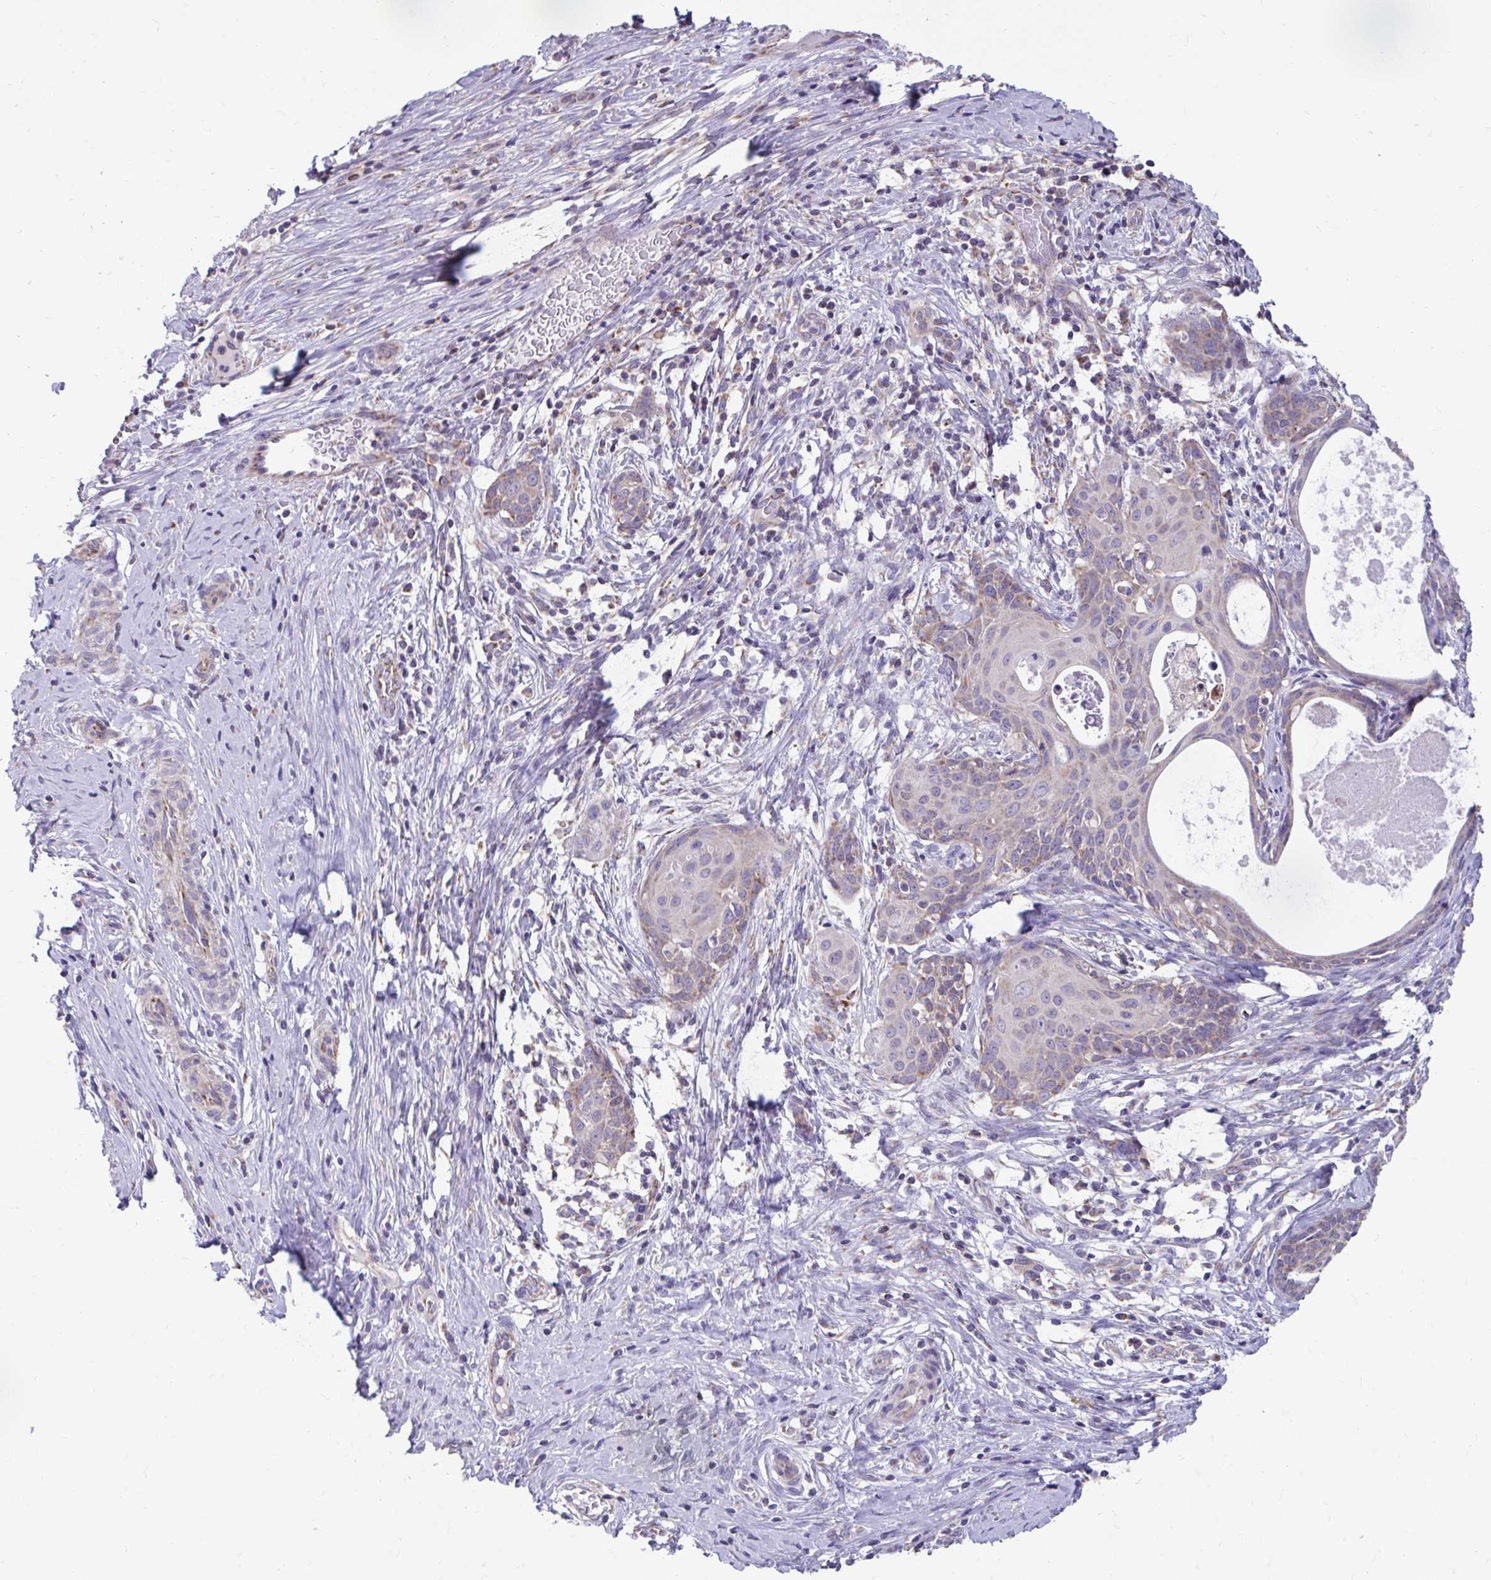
{"staining": {"intensity": "weak", "quantity": "<25%", "location": "cytoplasmic/membranous"}, "tissue": "cervical cancer", "cell_type": "Tumor cells", "image_type": "cancer", "snomed": [{"axis": "morphology", "description": "Squamous cell carcinoma, NOS"}, {"axis": "morphology", "description": "Adenocarcinoma, NOS"}, {"axis": "topography", "description": "Cervix"}], "caption": "There is no significant staining in tumor cells of cervical cancer (squamous cell carcinoma). (DAB (3,3'-diaminobenzidine) immunohistochemistry with hematoxylin counter stain).", "gene": "LINGO4", "patient": {"sex": "female", "age": 52}}